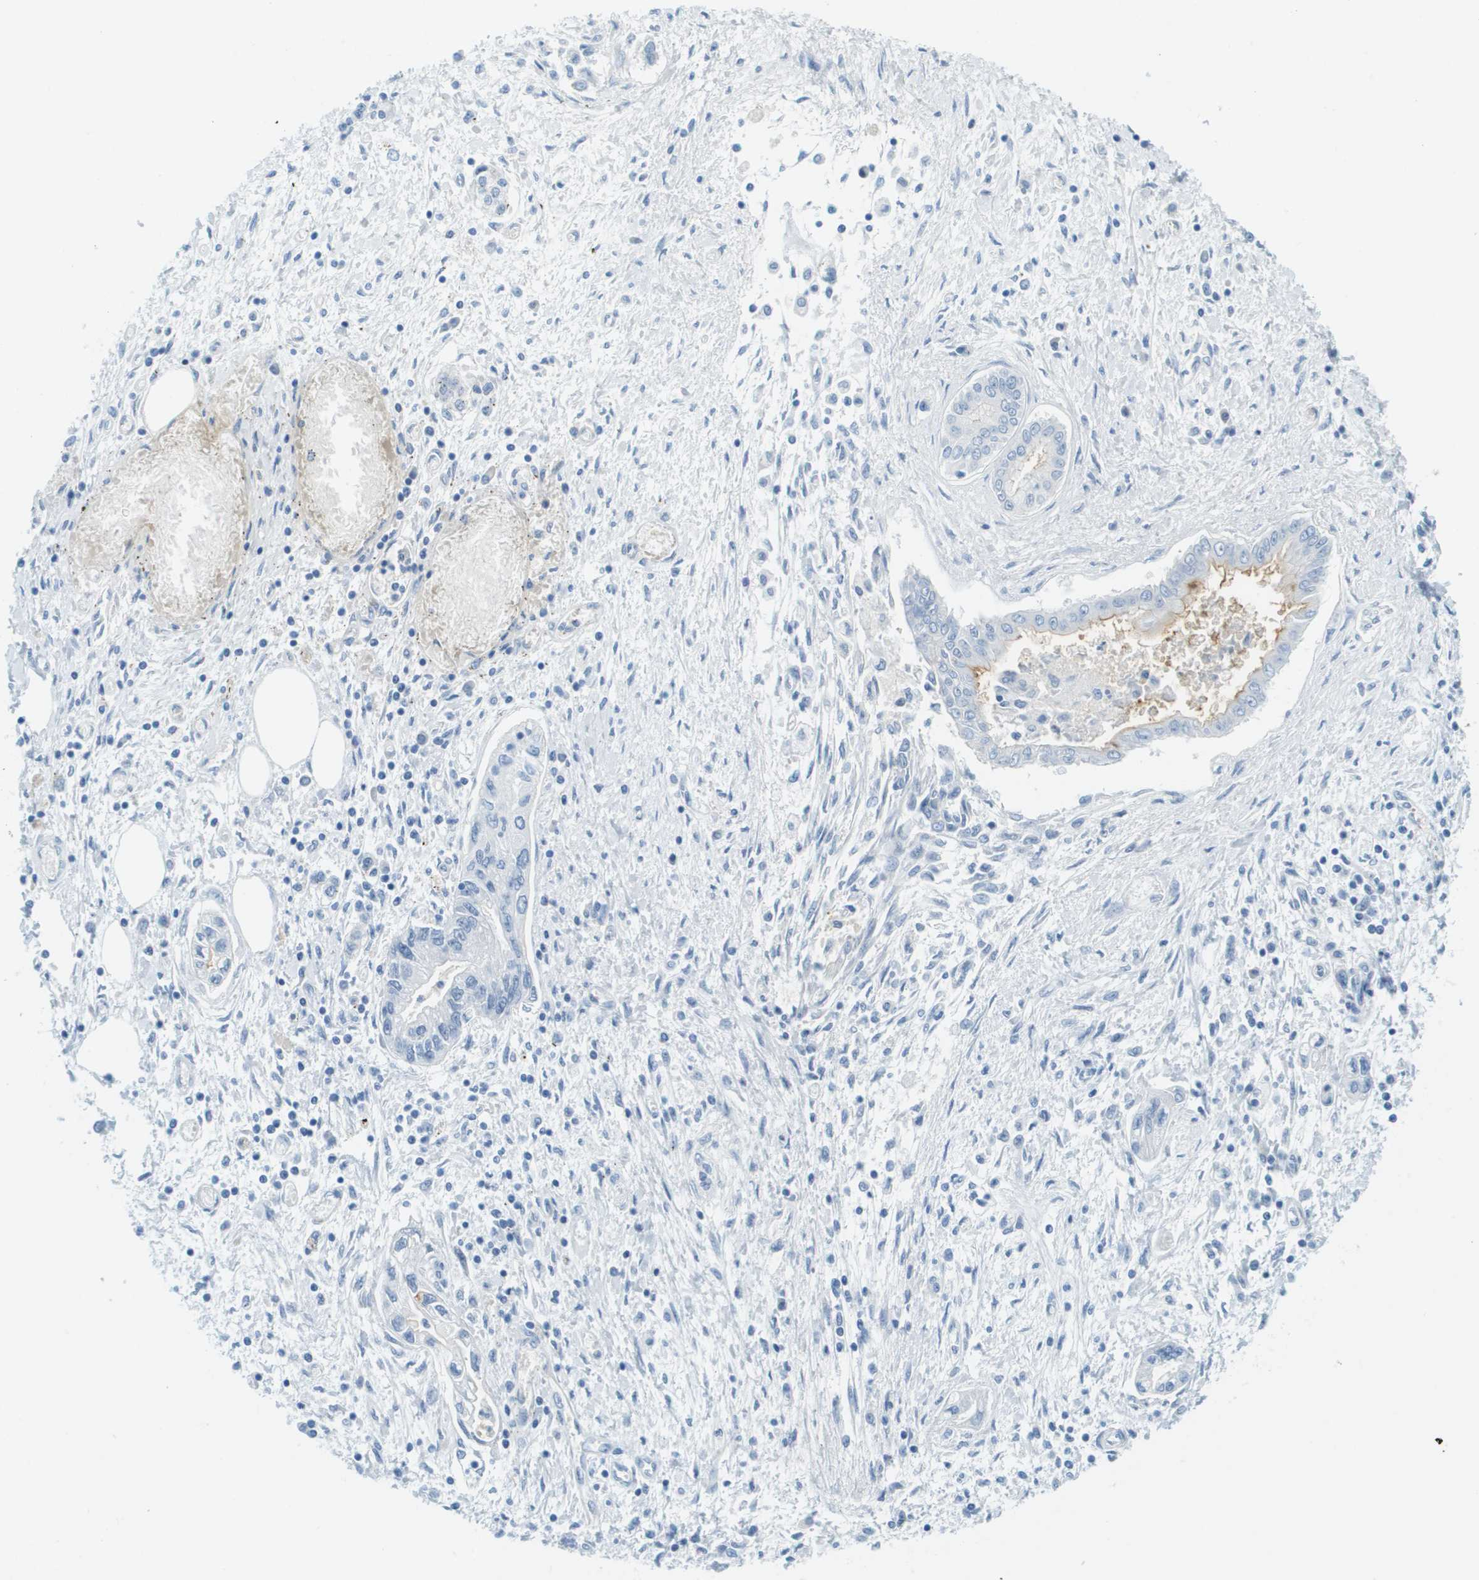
{"staining": {"intensity": "negative", "quantity": "none", "location": "none"}, "tissue": "pancreatic cancer", "cell_type": "Tumor cells", "image_type": "cancer", "snomed": [{"axis": "morphology", "description": "Adenocarcinoma, NOS"}, {"axis": "topography", "description": "Pancreas"}], "caption": "Tumor cells show no significant protein positivity in pancreatic cancer (adenocarcinoma).", "gene": "CDHR2", "patient": {"sex": "male", "age": 56}}